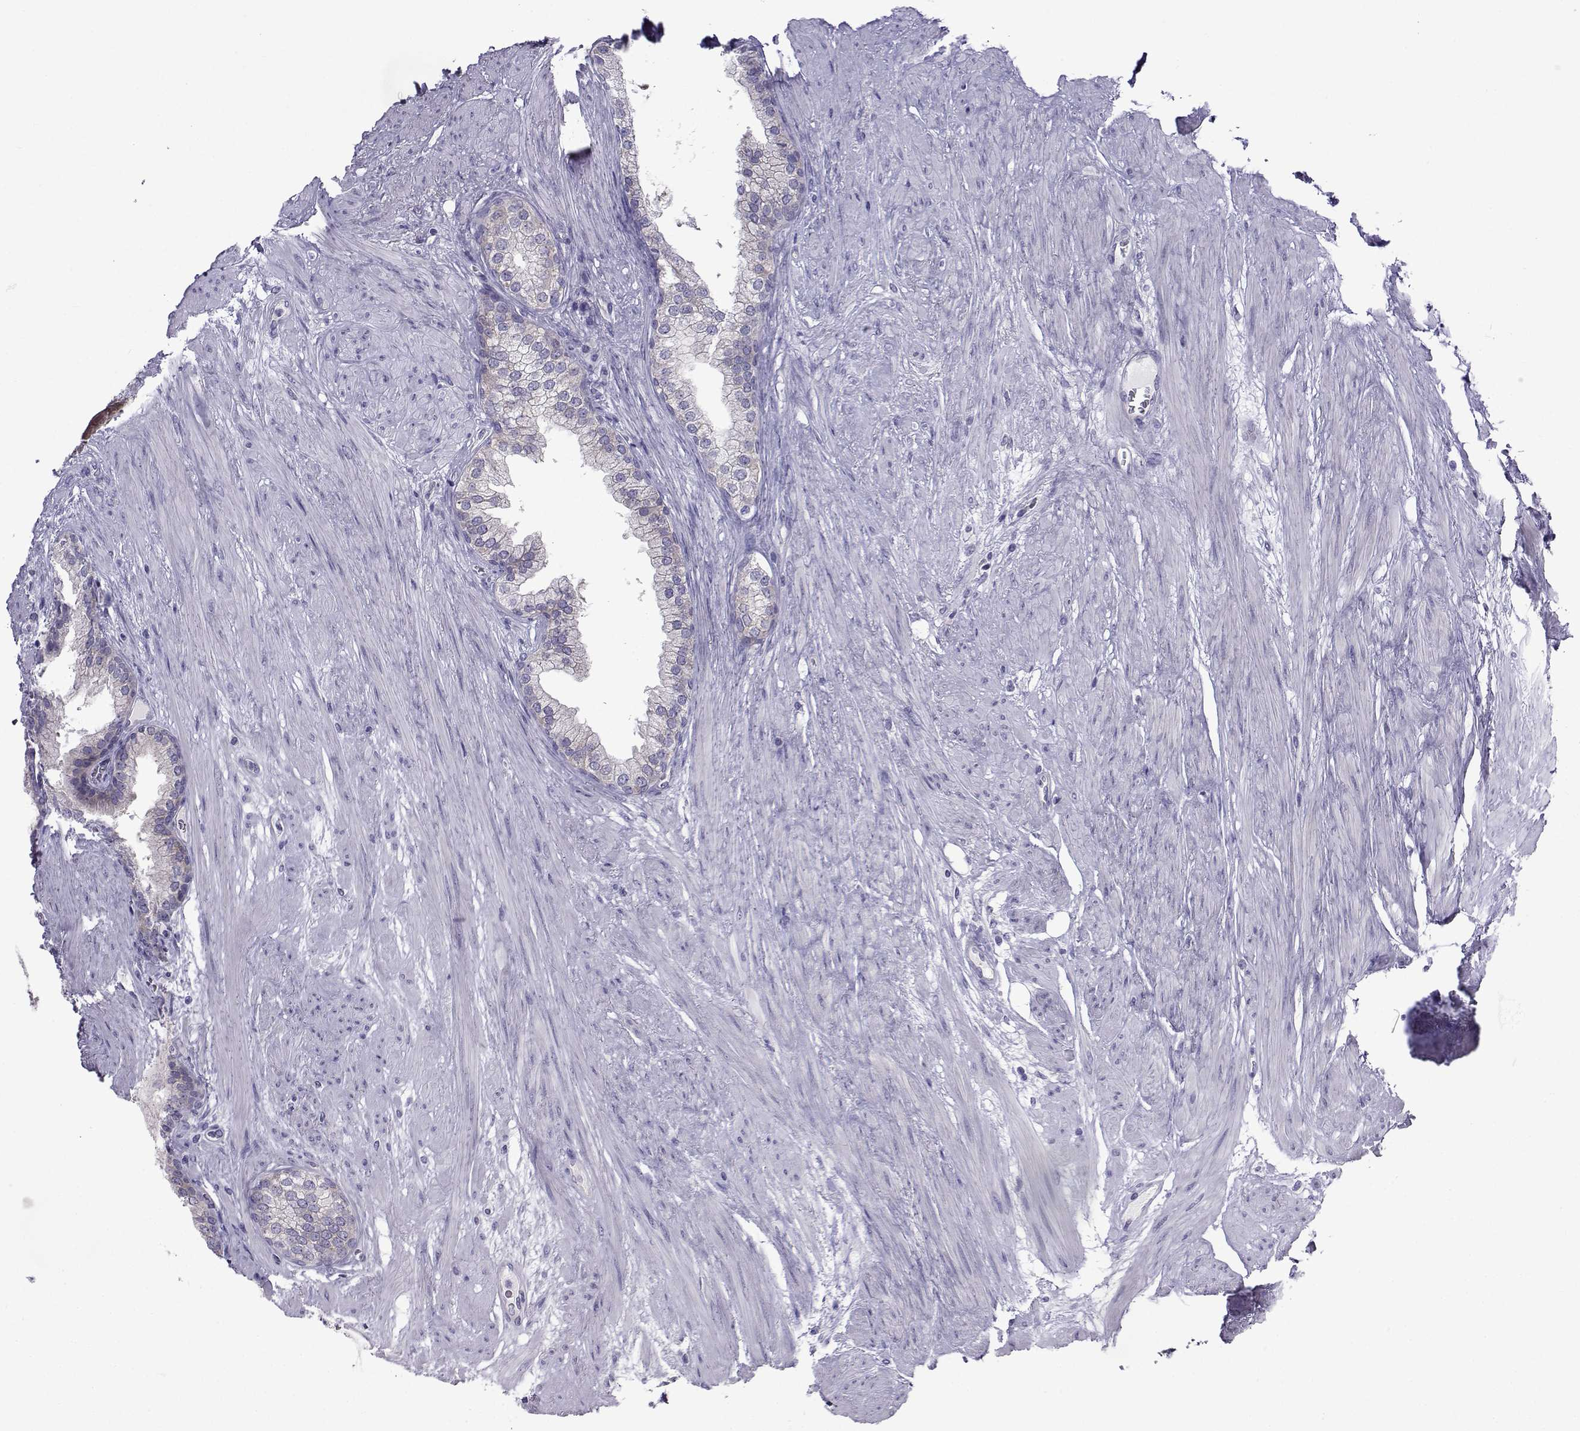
{"staining": {"intensity": "weak", "quantity": "<25%", "location": "cytoplasmic/membranous"}, "tissue": "prostate cancer", "cell_type": "Tumor cells", "image_type": "cancer", "snomed": [{"axis": "morphology", "description": "Adenocarcinoma, NOS"}, {"axis": "topography", "description": "Prostate"}], "caption": "Immunohistochemistry micrograph of human prostate cancer stained for a protein (brown), which shows no staining in tumor cells.", "gene": "COL22A1", "patient": {"sex": "male", "age": 69}}